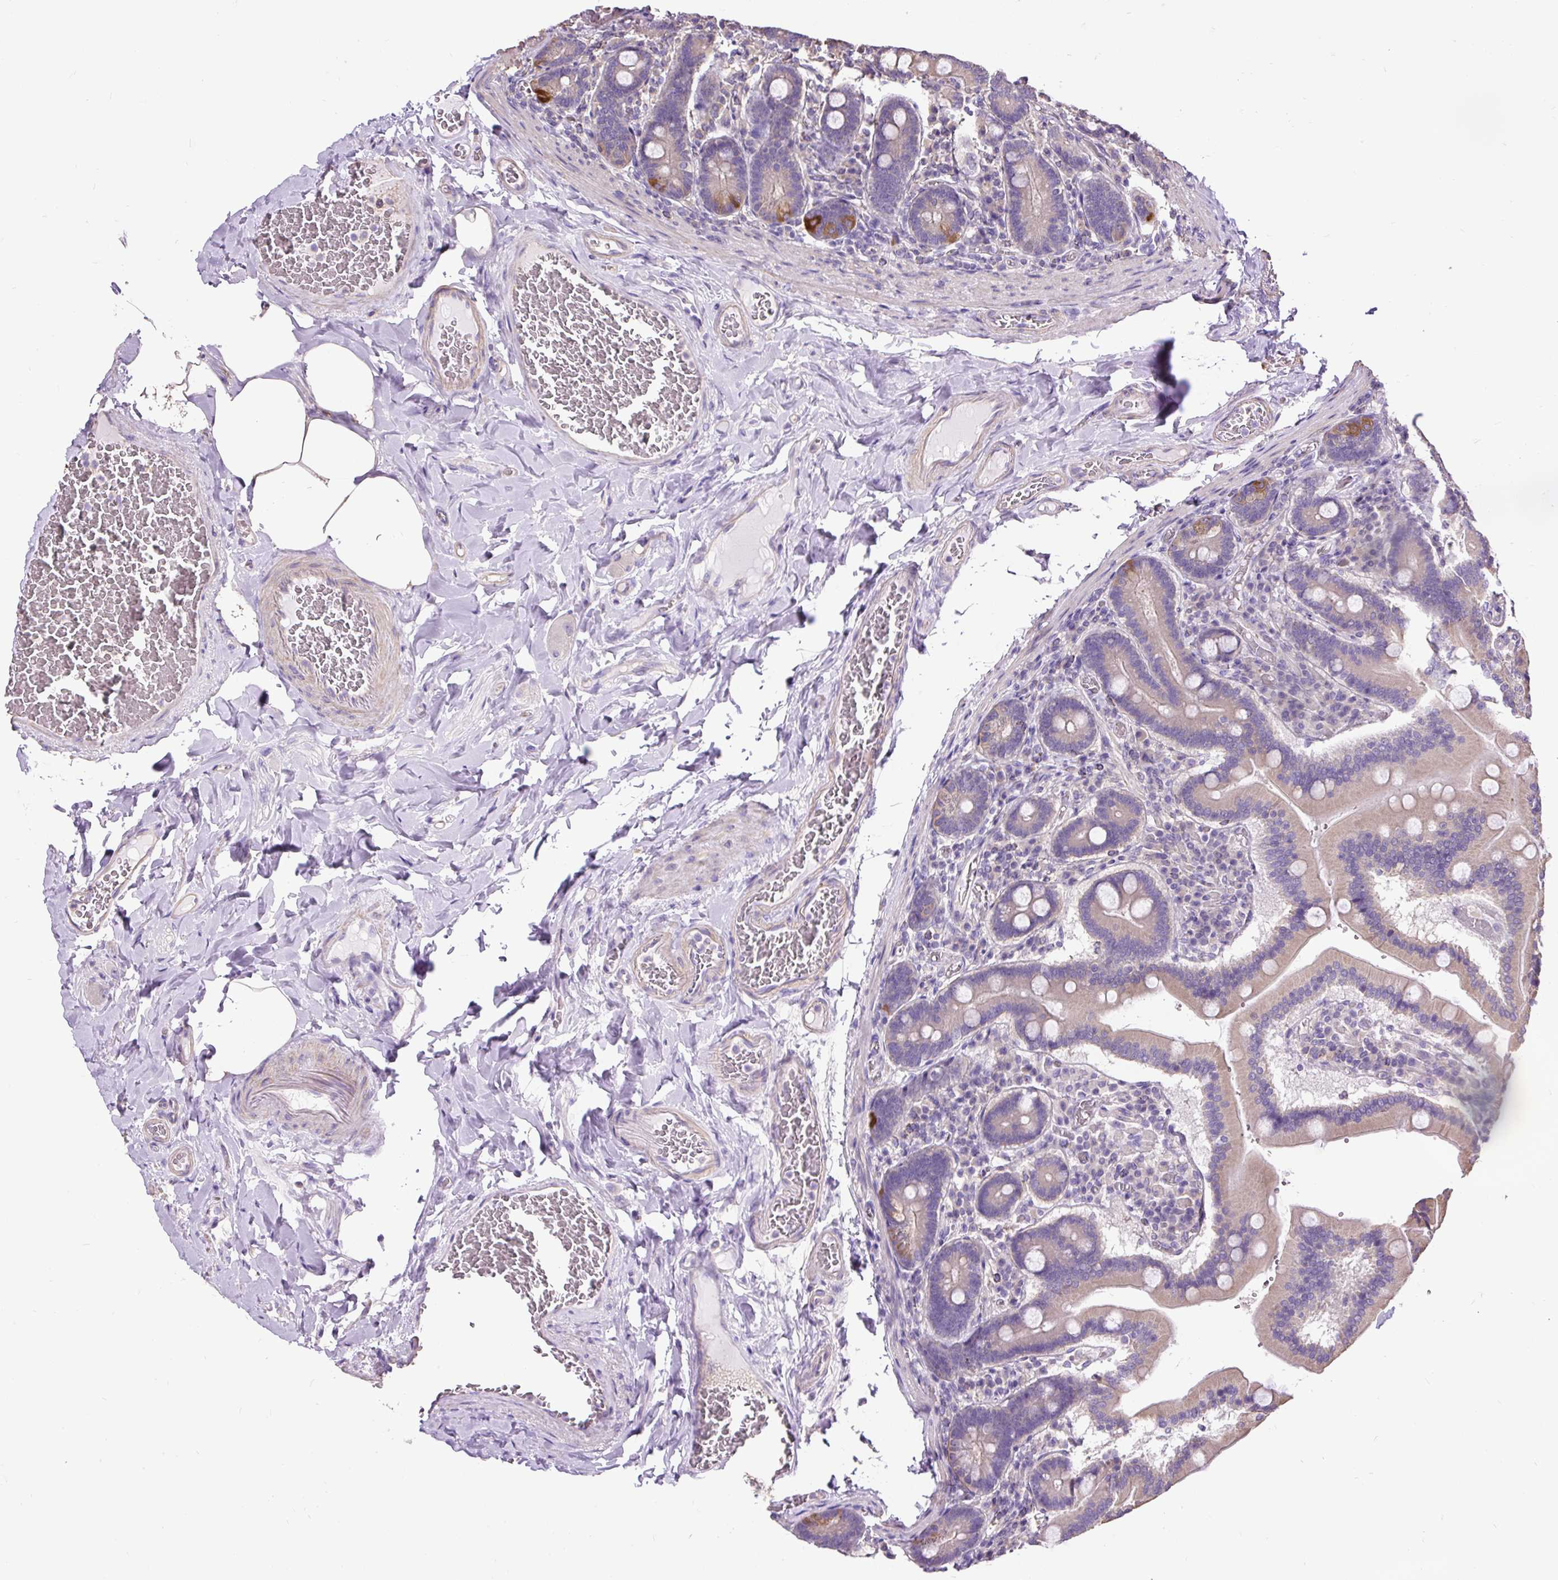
{"staining": {"intensity": "moderate", "quantity": "<25%", "location": "cytoplasmic/membranous"}, "tissue": "duodenum", "cell_type": "Glandular cells", "image_type": "normal", "snomed": [{"axis": "morphology", "description": "Normal tissue, NOS"}, {"axis": "topography", "description": "Duodenum"}], "caption": "Approximately <25% of glandular cells in normal duodenum display moderate cytoplasmic/membranous protein staining as visualized by brown immunohistochemical staining.", "gene": "PDIA2", "patient": {"sex": "female", "age": 62}}